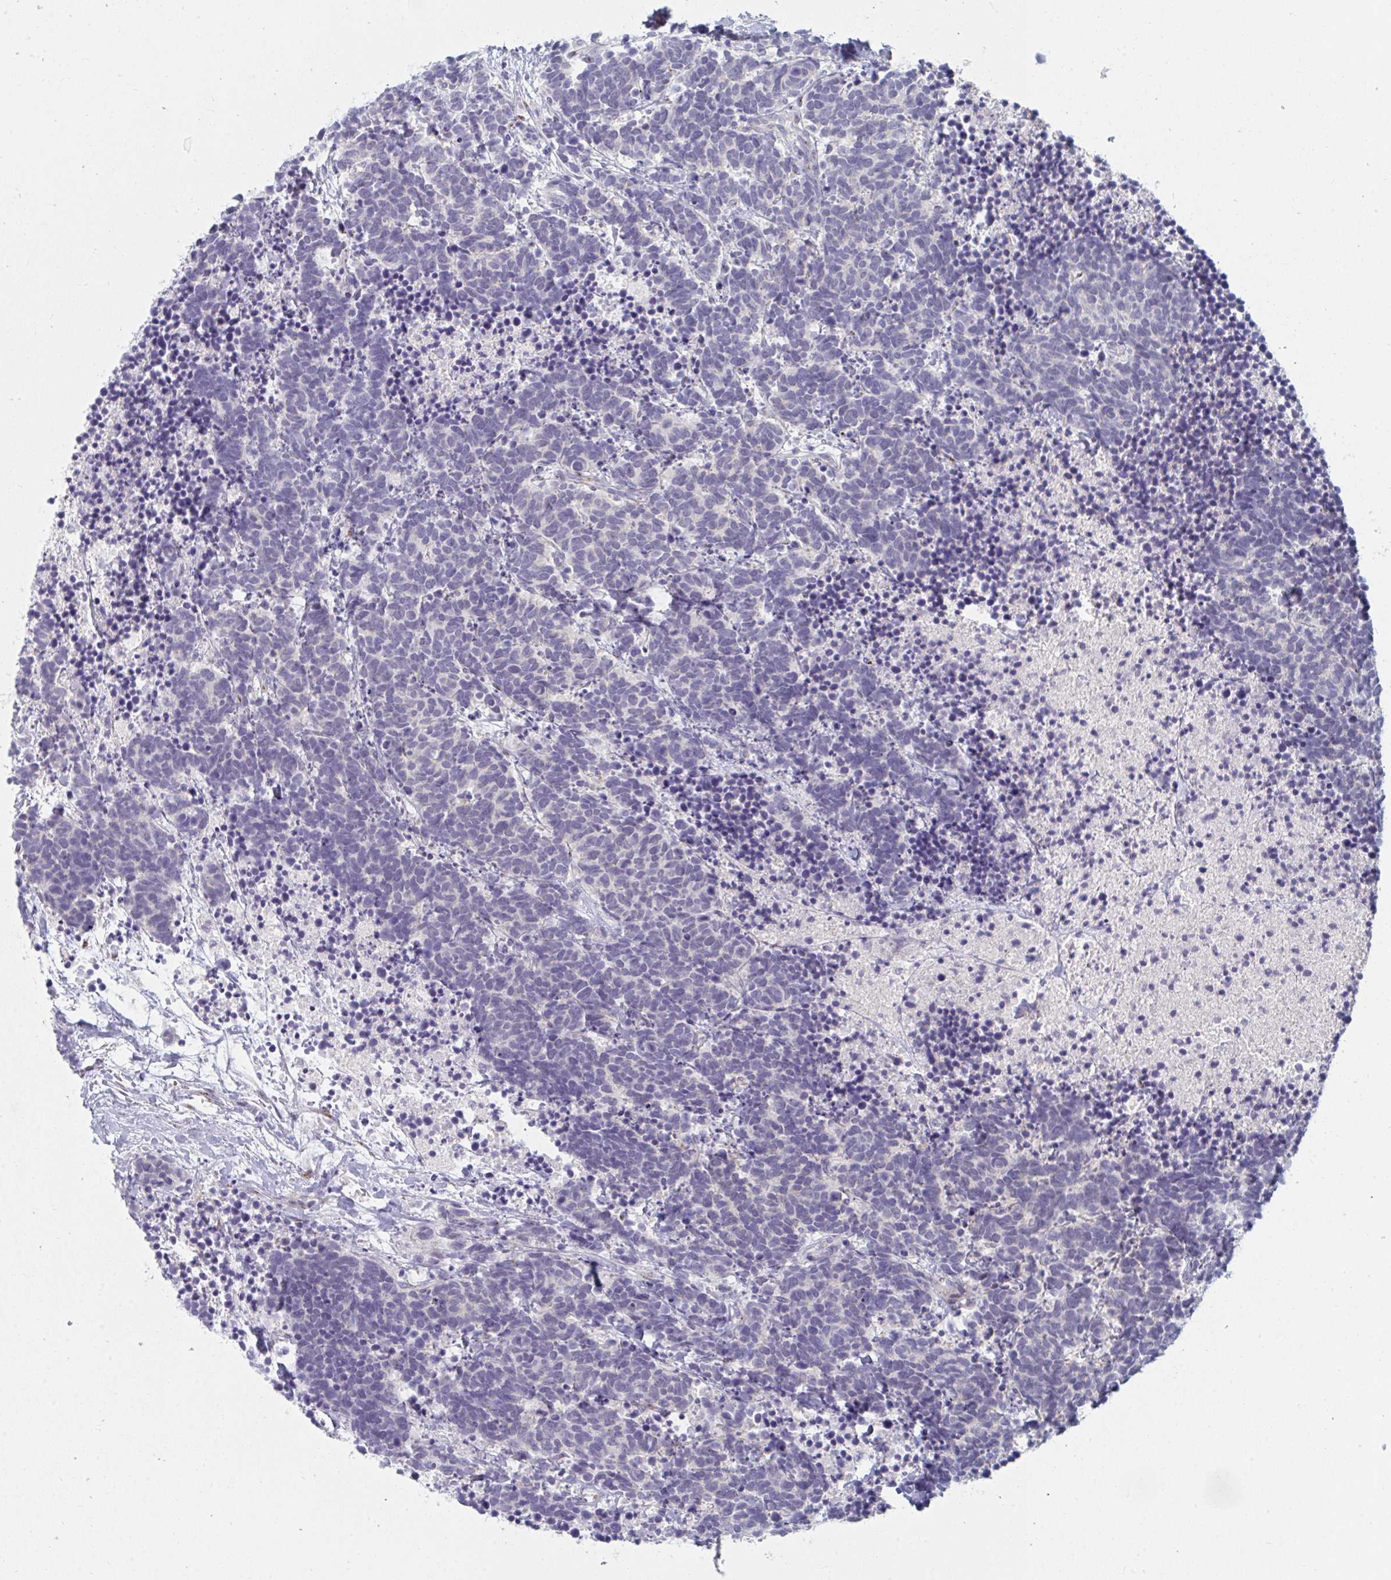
{"staining": {"intensity": "negative", "quantity": "none", "location": "none"}, "tissue": "carcinoid", "cell_type": "Tumor cells", "image_type": "cancer", "snomed": [{"axis": "morphology", "description": "Carcinoma, NOS"}, {"axis": "morphology", "description": "Carcinoid, malignant, NOS"}, {"axis": "topography", "description": "Prostate"}], "caption": "The histopathology image demonstrates no staining of tumor cells in carcinoid (malignant).", "gene": "PSMG1", "patient": {"sex": "male", "age": 57}}